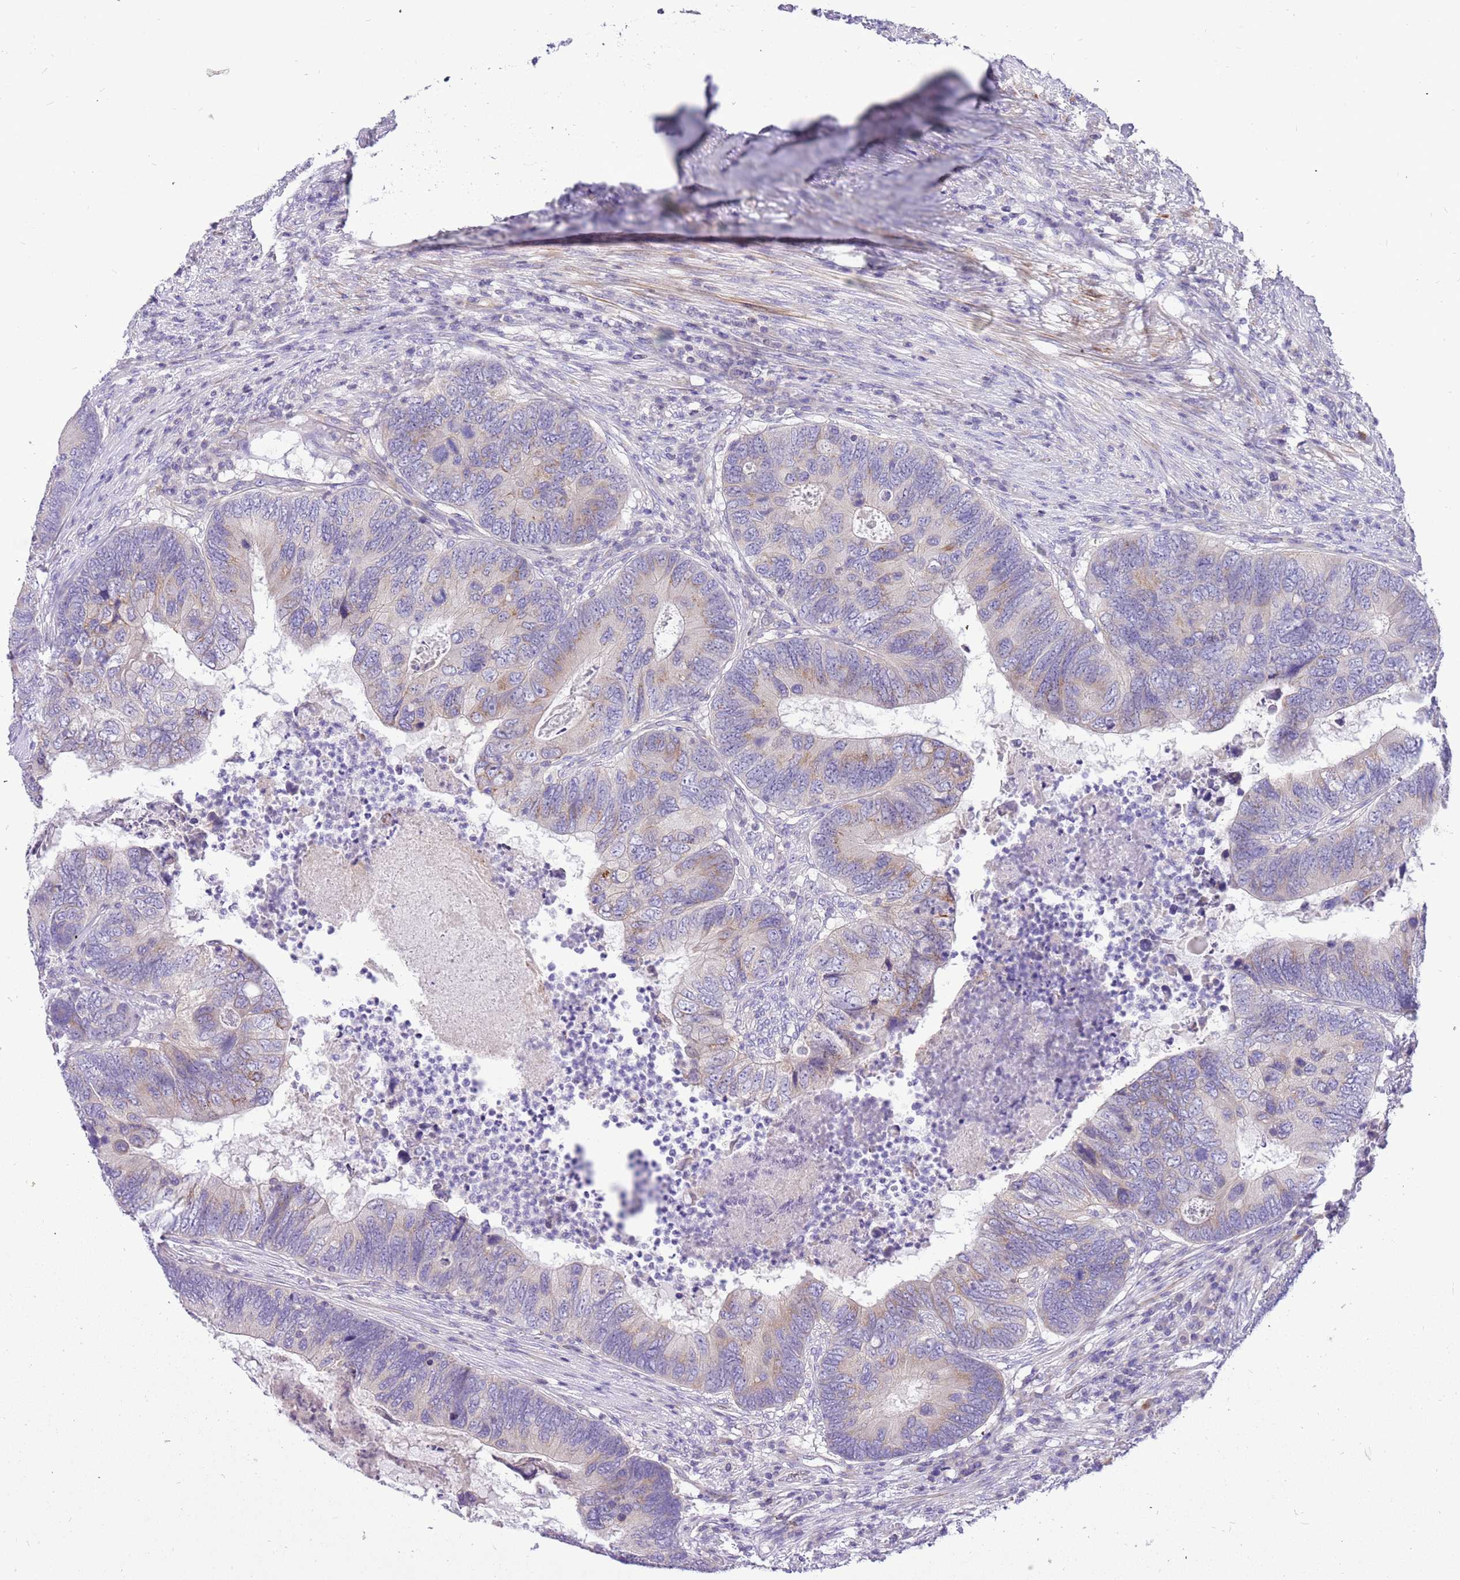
{"staining": {"intensity": "moderate", "quantity": "<25%", "location": "cytoplasmic/membranous"}, "tissue": "colorectal cancer", "cell_type": "Tumor cells", "image_type": "cancer", "snomed": [{"axis": "morphology", "description": "Adenocarcinoma, NOS"}, {"axis": "topography", "description": "Colon"}], "caption": "Immunohistochemical staining of human colorectal cancer (adenocarcinoma) shows low levels of moderate cytoplasmic/membranous protein expression in approximately <25% of tumor cells.", "gene": "GLCE", "patient": {"sex": "female", "age": 67}}